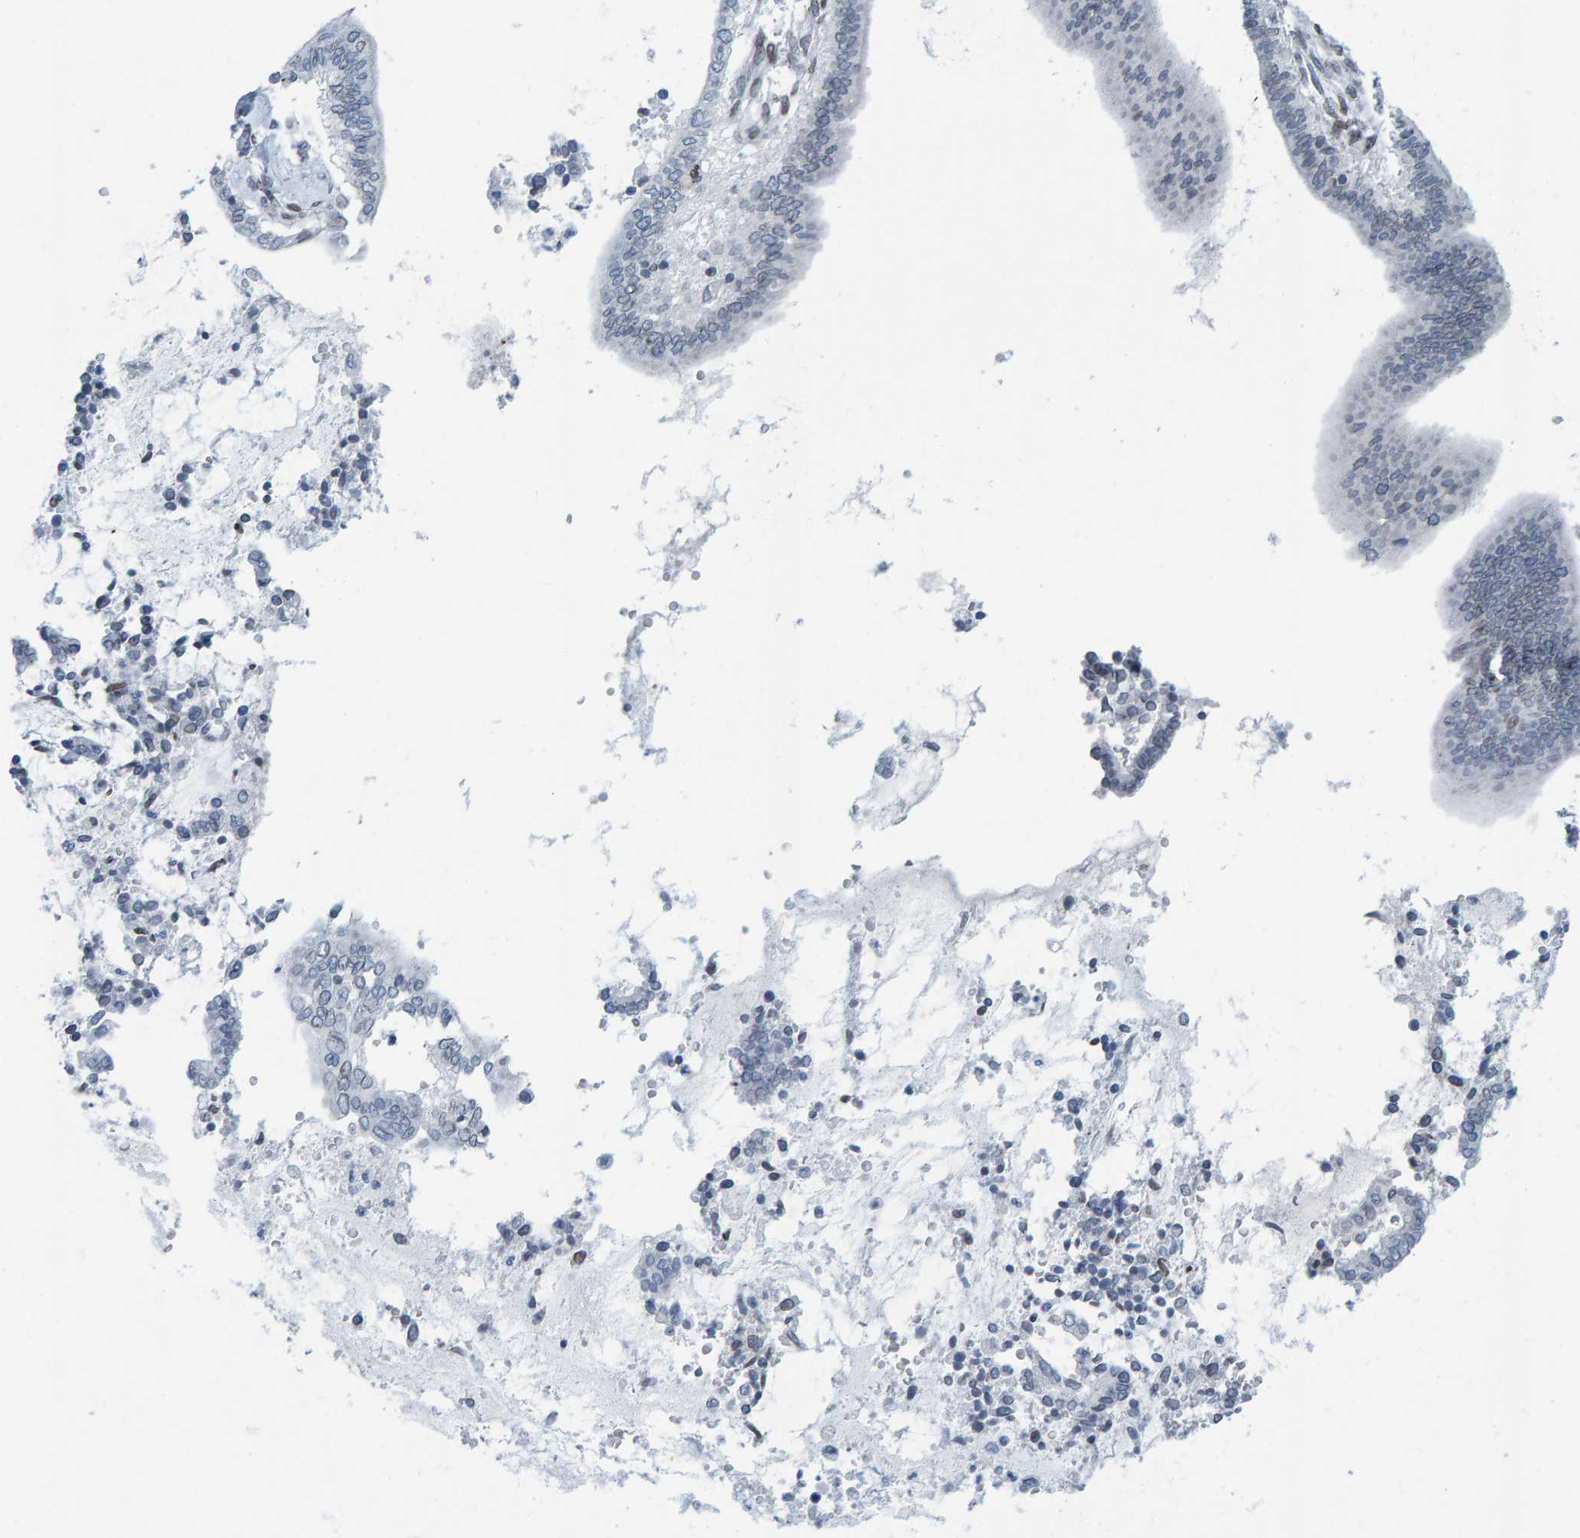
{"staining": {"intensity": "negative", "quantity": "none", "location": "none"}, "tissue": "cervical cancer", "cell_type": "Tumor cells", "image_type": "cancer", "snomed": [{"axis": "morphology", "description": "Adenocarcinoma, NOS"}, {"axis": "topography", "description": "Cervix"}], "caption": "IHC micrograph of human adenocarcinoma (cervical) stained for a protein (brown), which shows no expression in tumor cells.", "gene": "LMNB2", "patient": {"sex": "female", "age": 44}}